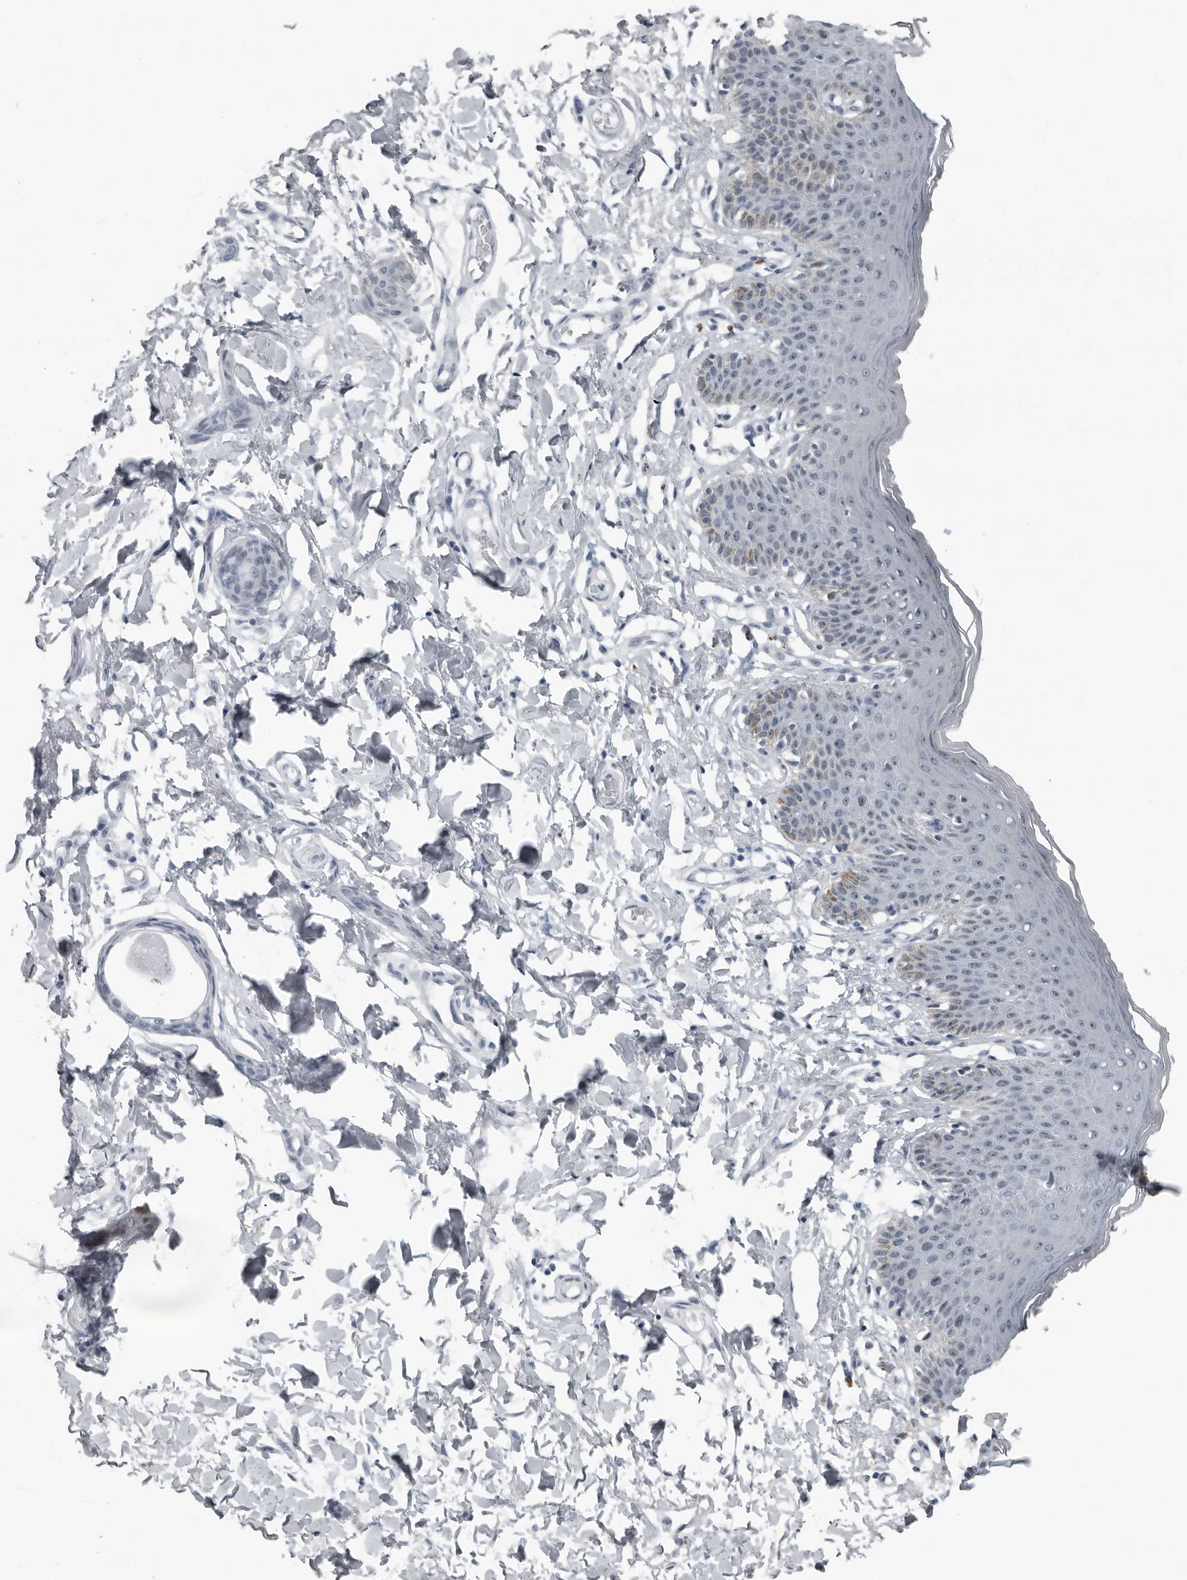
{"staining": {"intensity": "moderate", "quantity": "25%-75%", "location": "cytoplasmic/membranous,nuclear"}, "tissue": "skin", "cell_type": "Epidermal cells", "image_type": "normal", "snomed": [{"axis": "morphology", "description": "Normal tissue, NOS"}, {"axis": "topography", "description": "Vulva"}], "caption": "The micrograph exhibits immunohistochemical staining of benign skin. There is moderate cytoplasmic/membranous,nuclear staining is seen in approximately 25%-75% of epidermal cells. (Stains: DAB (3,3'-diaminobenzidine) in brown, nuclei in blue, Microscopy: brightfield microscopy at high magnification).", "gene": "PDCD11", "patient": {"sex": "female", "age": 66}}